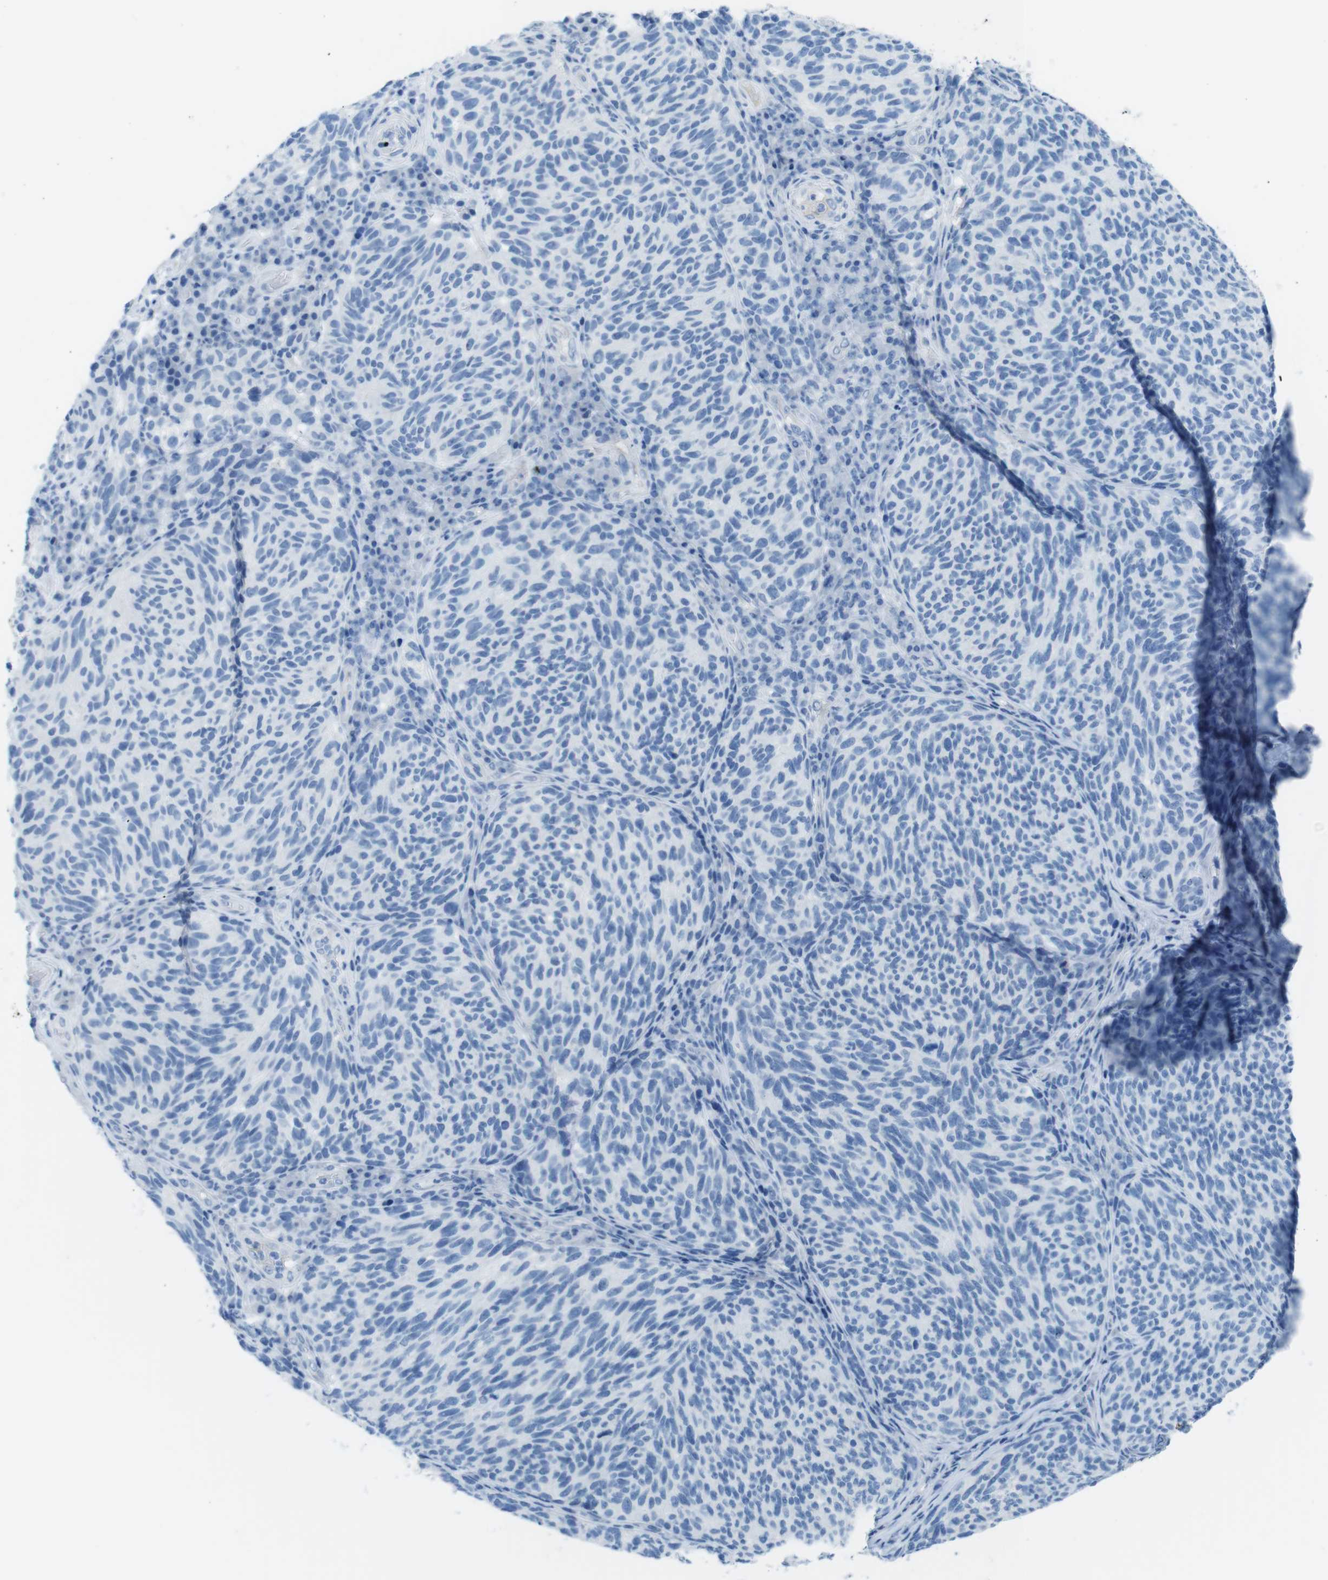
{"staining": {"intensity": "negative", "quantity": "none", "location": "none"}, "tissue": "melanoma", "cell_type": "Tumor cells", "image_type": "cancer", "snomed": [{"axis": "morphology", "description": "Malignant melanoma, NOS"}, {"axis": "topography", "description": "Skin"}], "caption": "Image shows no protein positivity in tumor cells of melanoma tissue.", "gene": "GAP43", "patient": {"sex": "female", "age": 73}}